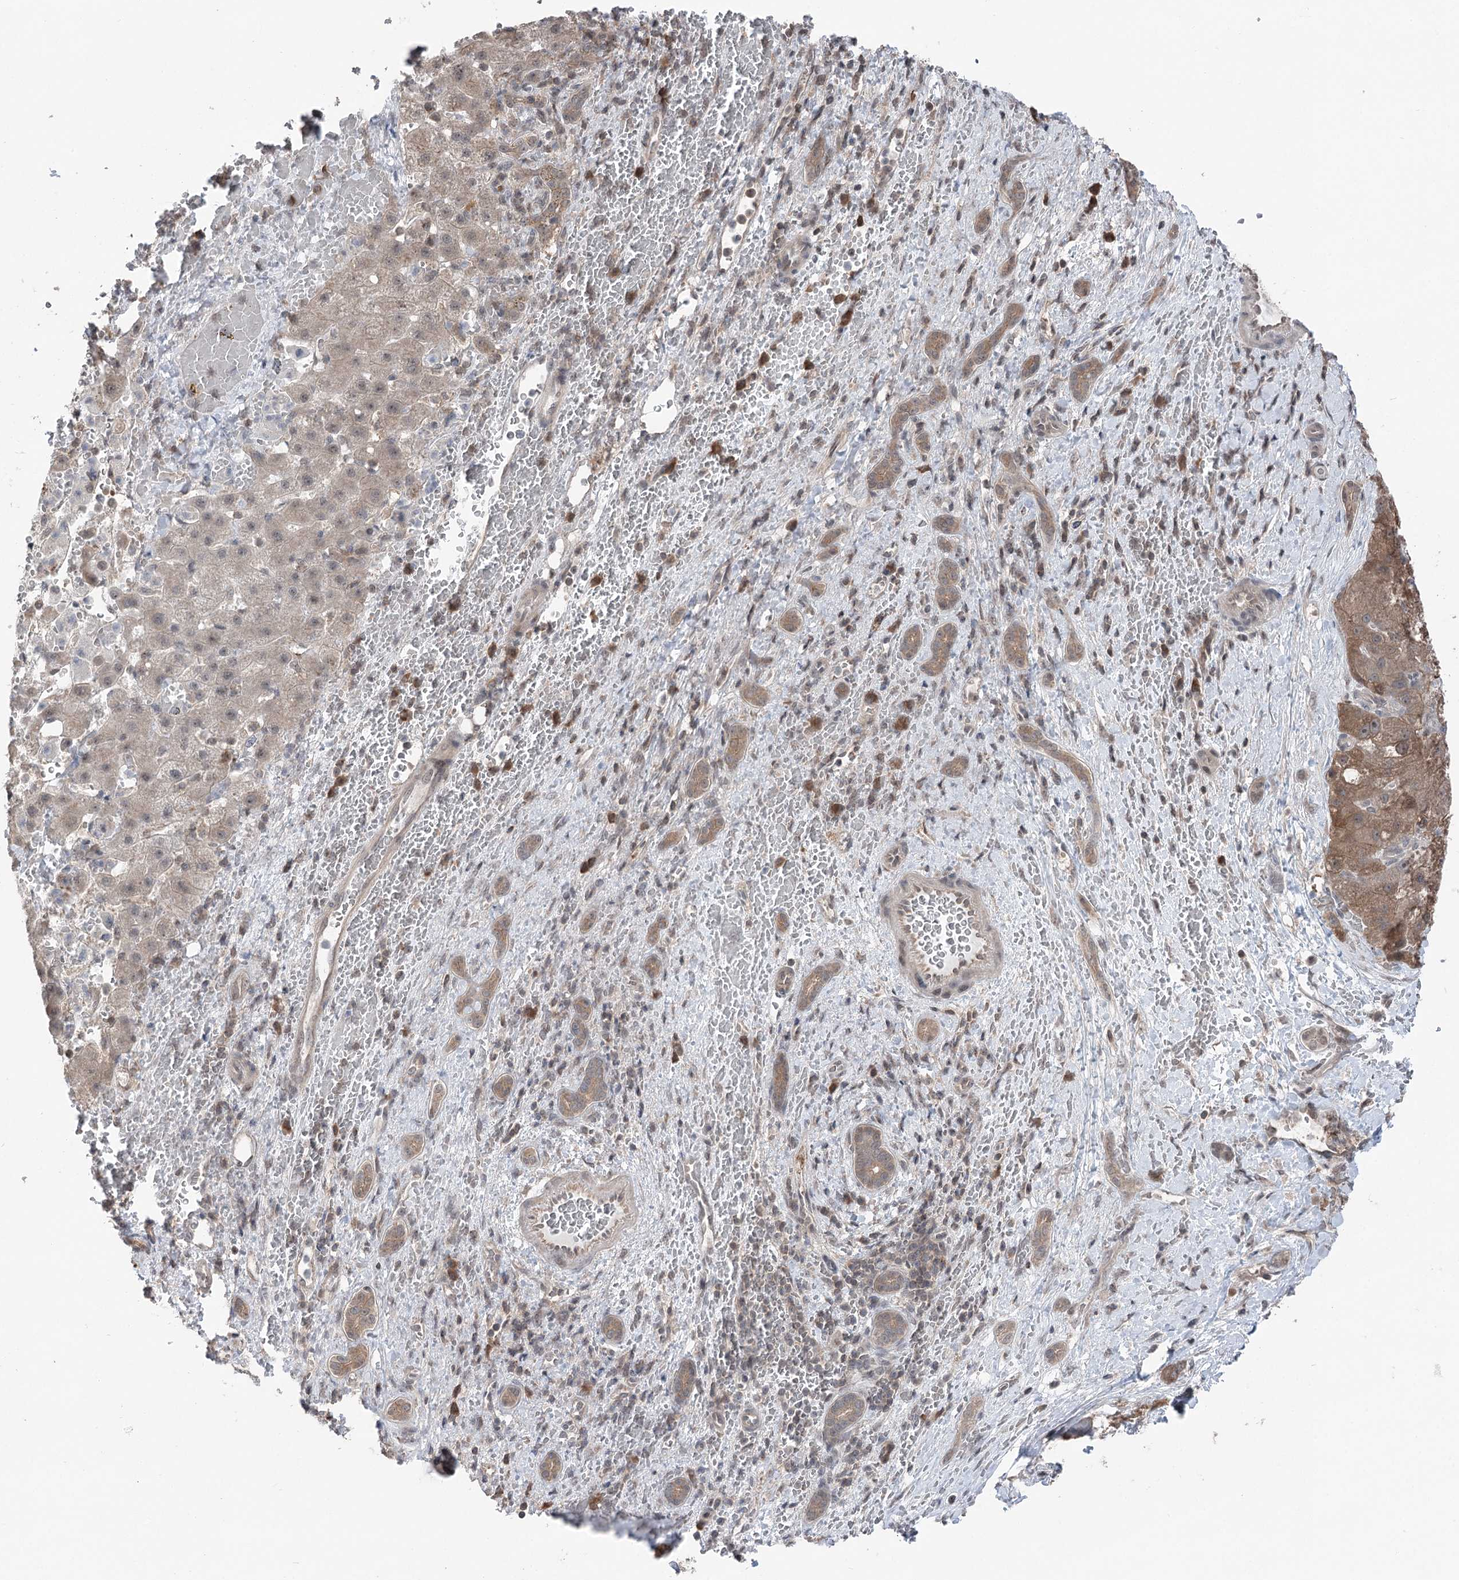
{"staining": {"intensity": "moderate", "quantity": ">75%", "location": "cytoplasmic/membranous"}, "tissue": "liver cancer", "cell_type": "Tumor cells", "image_type": "cancer", "snomed": [{"axis": "morphology", "description": "Normal tissue, NOS"}, {"axis": "morphology", "description": "Carcinoma, Hepatocellular, NOS"}, {"axis": "topography", "description": "Liver"}], "caption": "A photomicrograph showing moderate cytoplasmic/membranous expression in about >75% of tumor cells in liver cancer (hepatocellular carcinoma), as visualized by brown immunohistochemical staining.", "gene": "CCSER2", "patient": {"sex": "male", "age": 57}}